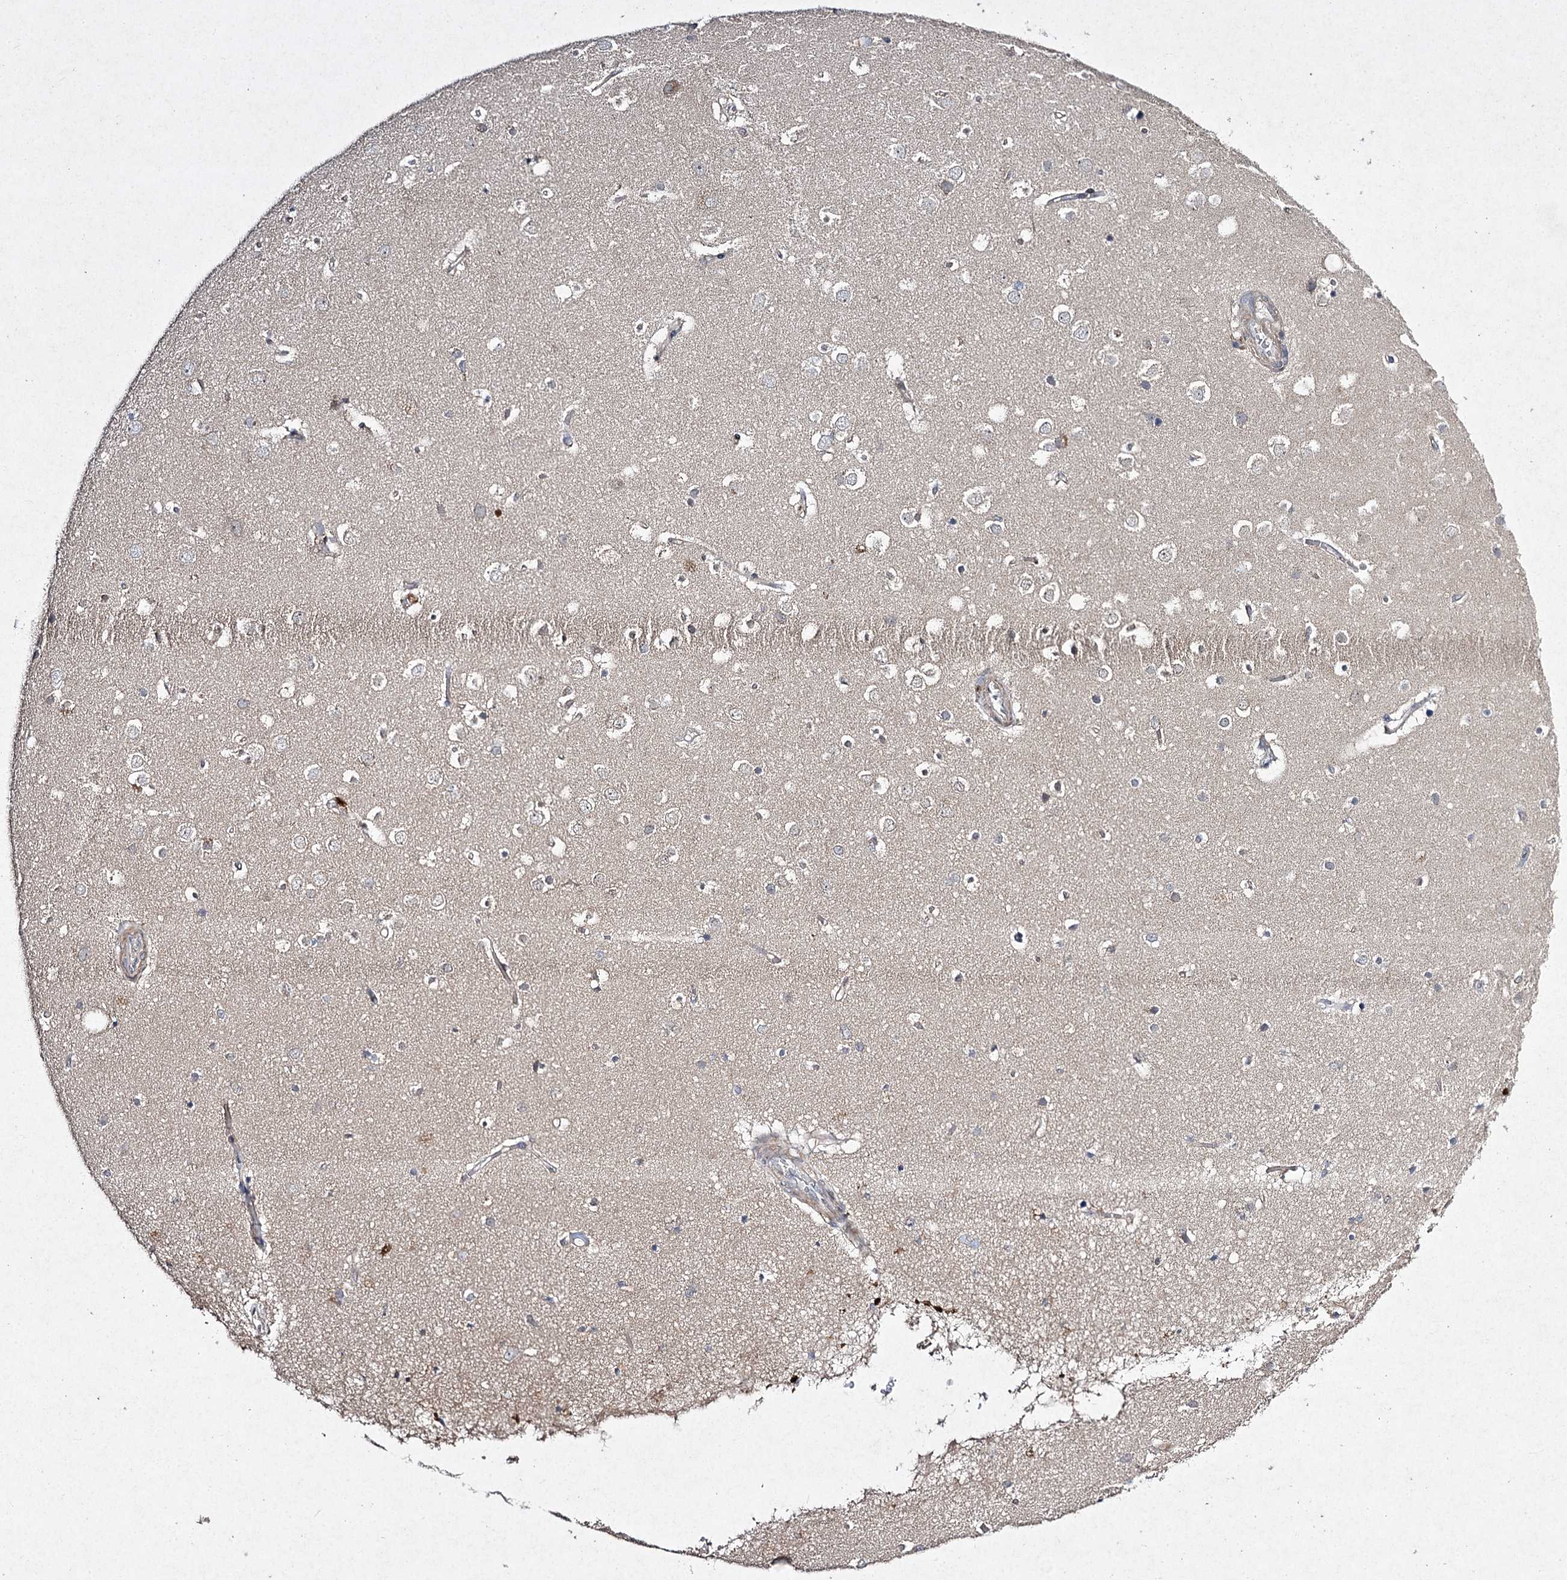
{"staining": {"intensity": "negative", "quantity": "none", "location": "none"}, "tissue": "cerebral cortex", "cell_type": "Endothelial cells", "image_type": "normal", "snomed": [{"axis": "morphology", "description": "Normal tissue, NOS"}, {"axis": "topography", "description": "Cerebral cortex"}], "caption": "This is a histopathology image of immunohistochemistry staining of normal cerebral cortex, which shows no expression in endothelial cells.", "gene": "FANCL", "patient": {"sex": "male", "age": 54}}